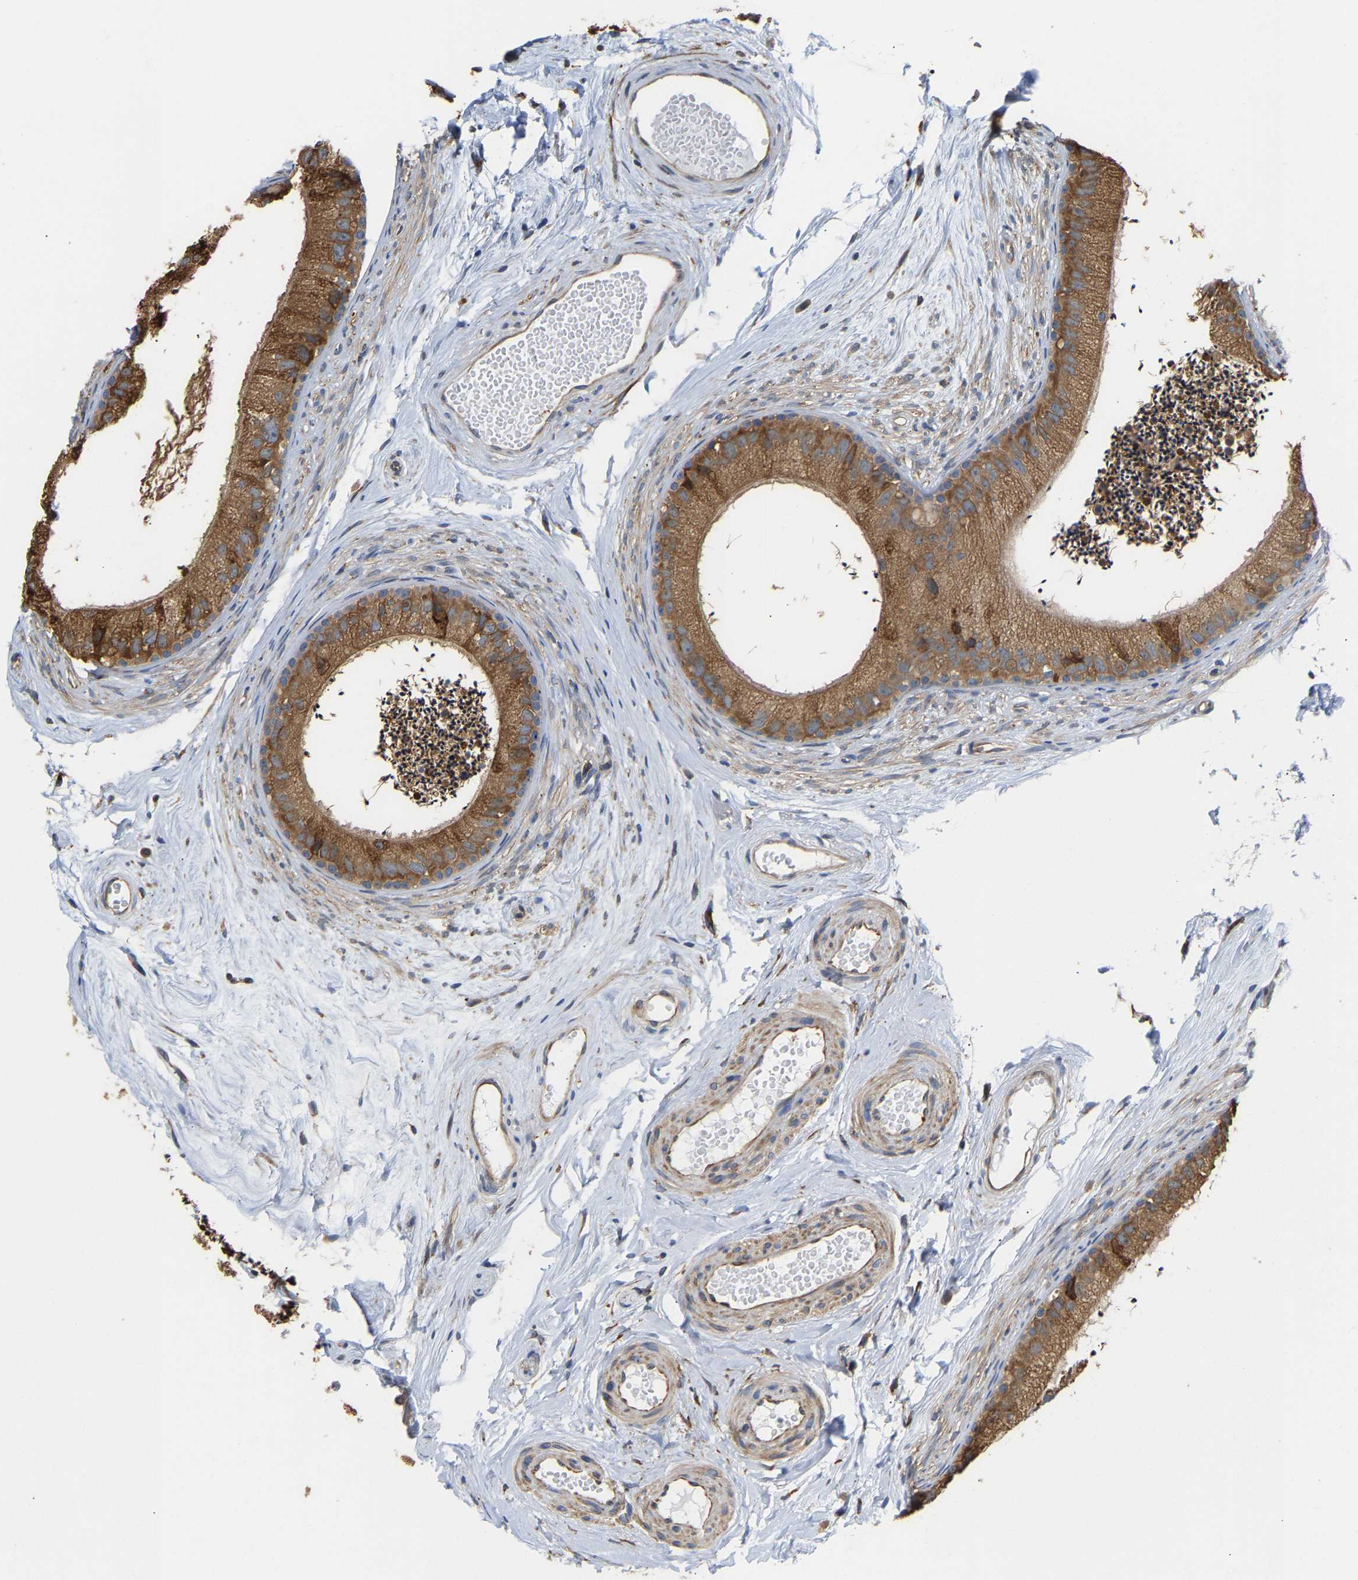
{"staining": {"intensity": "moderate", "quantity": ">75%", "location": "cytoplasmic/membranous"}, "tissue": "epididymis", "cell_type": "Glandular cells", "image_type": "normal", "snomed": [{"axis": "morphology", "description": "Normal tissue, NOS"}, {"axis": "topography", "description": "Epididymis"}], "caption": "Glandular cells demonstrate medium levels of moderate cytoplasmic/membranous staining in approximately >75% of cells in normal epididymis.", "gene": "ARAP1", "patient": {"sex": "male", "age": 56}}